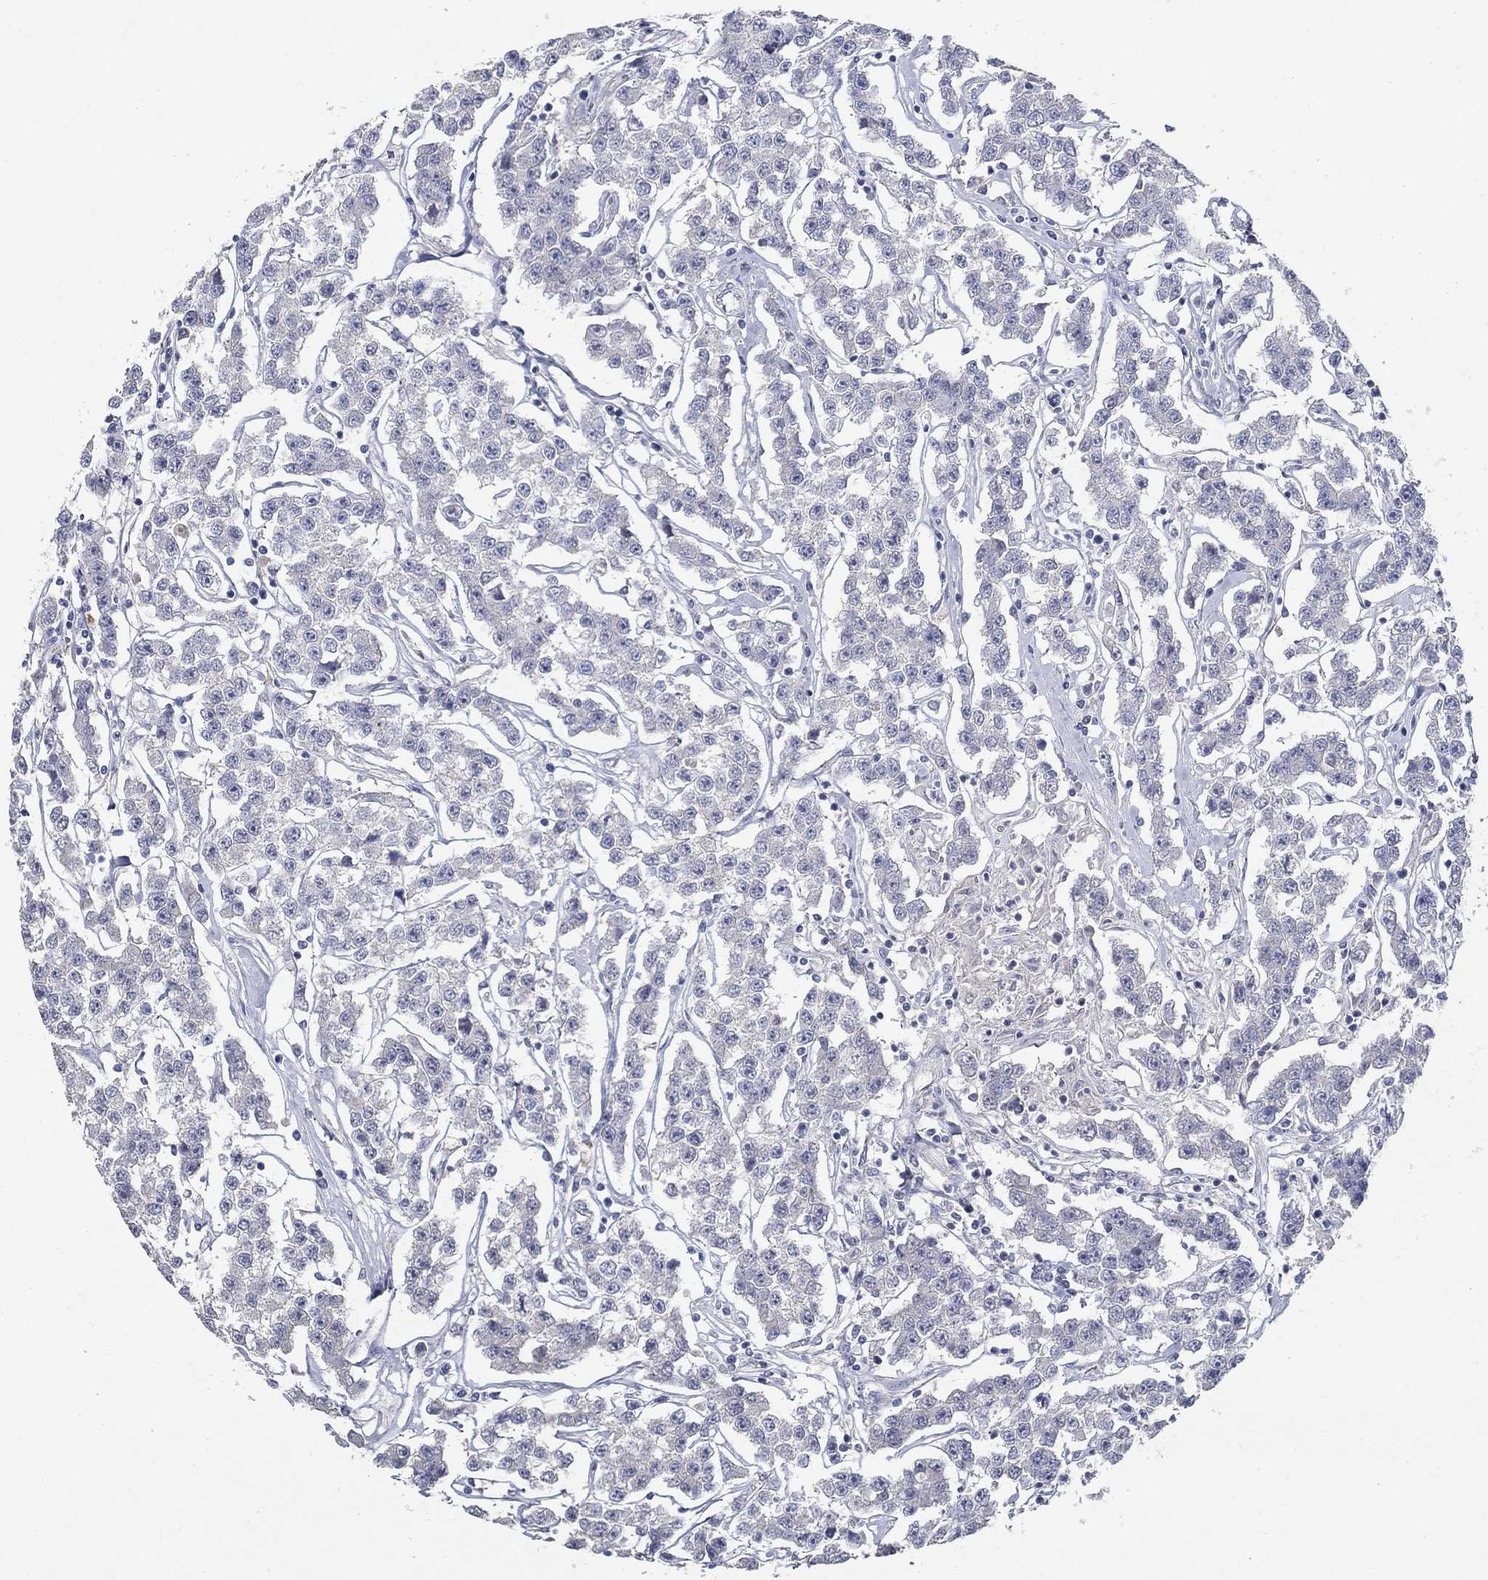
{"staining": {"intensity": "negative", "quantity": "none", "location": "none"}, "tissue": "testis cancer", "cell_type": "Tumor cells", "image_type": "cancer", "snomed": [{"axis": "morphology", "description": "Seminoma, NOS"}, {"axis": "topography", "description": "Testis"}], "caption": "There is no significant positivity in tumor cells of testis seminoma.", "gene": "PROZ", "patient": {"sex": "male", "age": 59}}